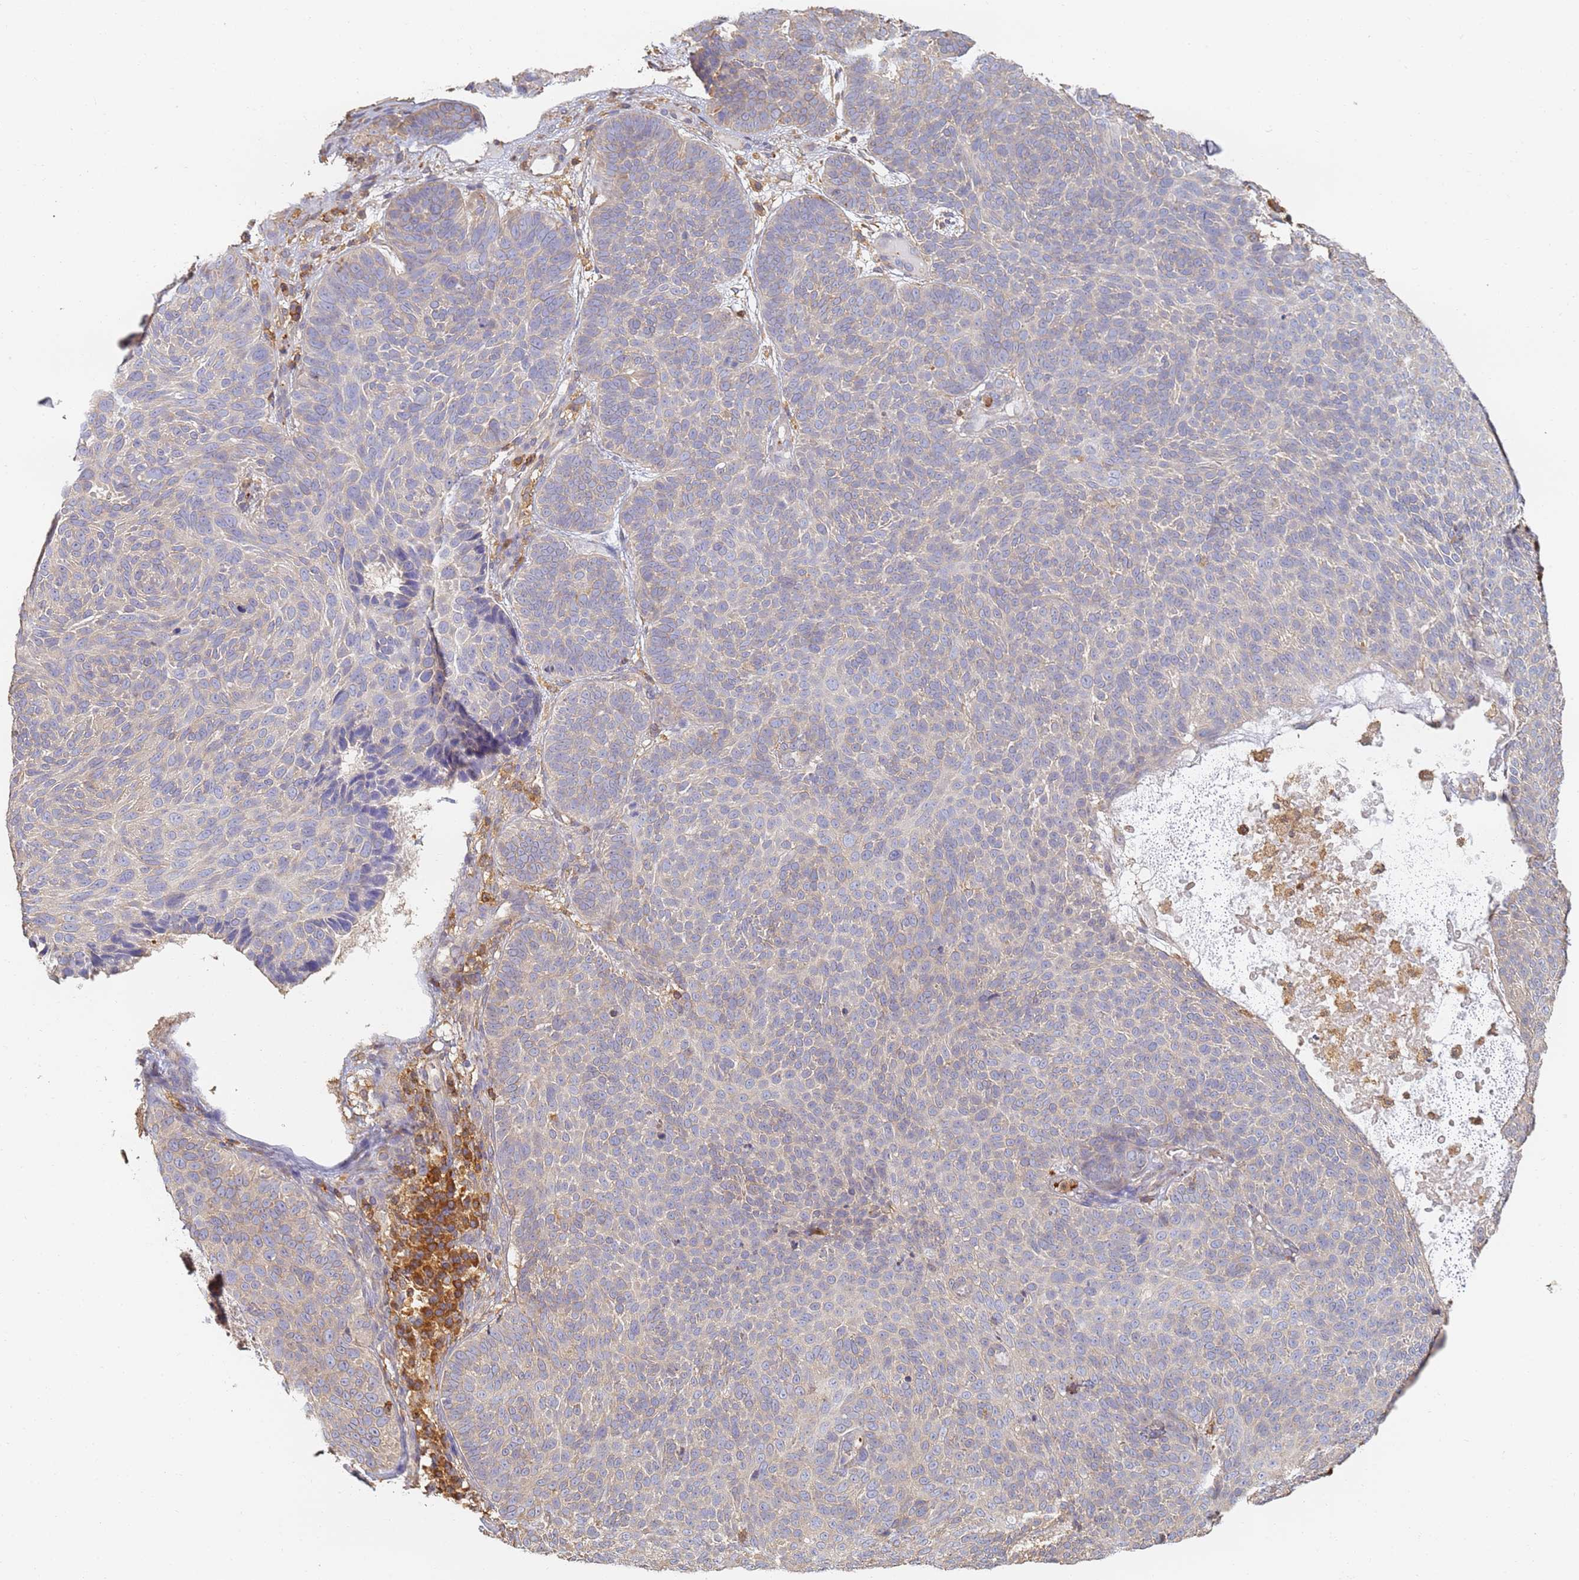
{"staining": {"intensity": "weak", "quantity": "<25%", "location": "cytoplasmic/membranous"}, "tissue": "skin cancer", "cell_type": "Tumor cells", "image_type": "cancer", "snomed": [{"axis": "morphology", "description": "Basal cell carcinoma"}, {"axis": "topography", "description": "Skin"}], "caption": "This photomicrograph is of skin cancer stained with IHC to label a protein in brown with the nuclei are counter-stained blue. There is no staining in tumor cells.", "gene": "BIN2", "patient": {"sex": "male", "age": 85}}